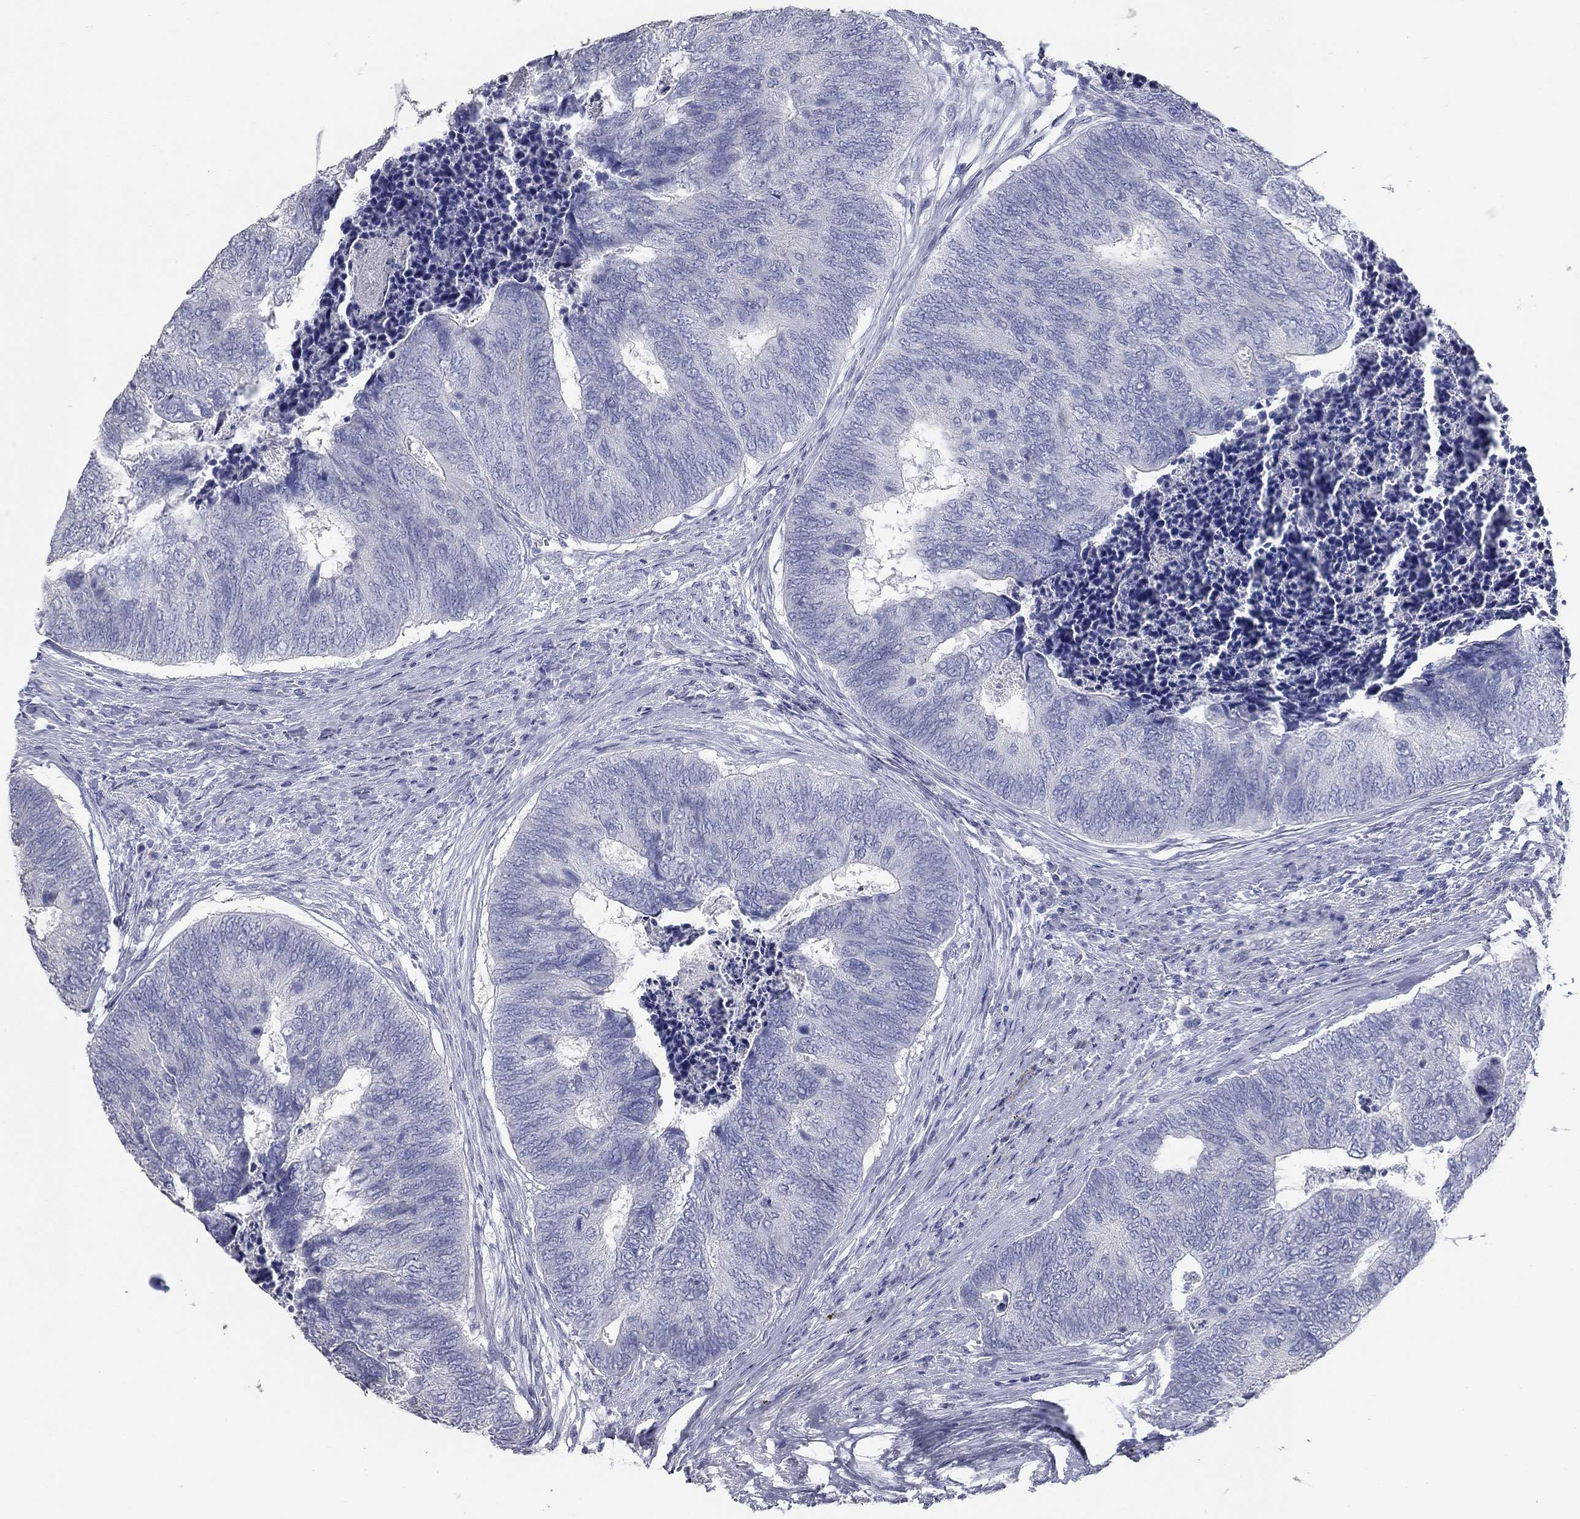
{"staining": {"intensity": "negative", "quantity": "none", "location": "none"}, "tissue": "colorectal cancer", "cell_type": "Tumor cells", "image_type": "cancer", "snomed": [{"axis": "morphology", "description": "Adenocarcinoma, NOS"}, {"axis": "topography", "description": "Colon"}], "caption": "An immunohistochemistry histopathology image of colorectal adenocarcinoma is shown. There is no staining in tumor cells of colorectal adenocarcinoma. (Immunohistochemistry, brightfield microscopy, high magnification).", "gene": "TAC1", "patient": {"sex": "female", "age": 67}}